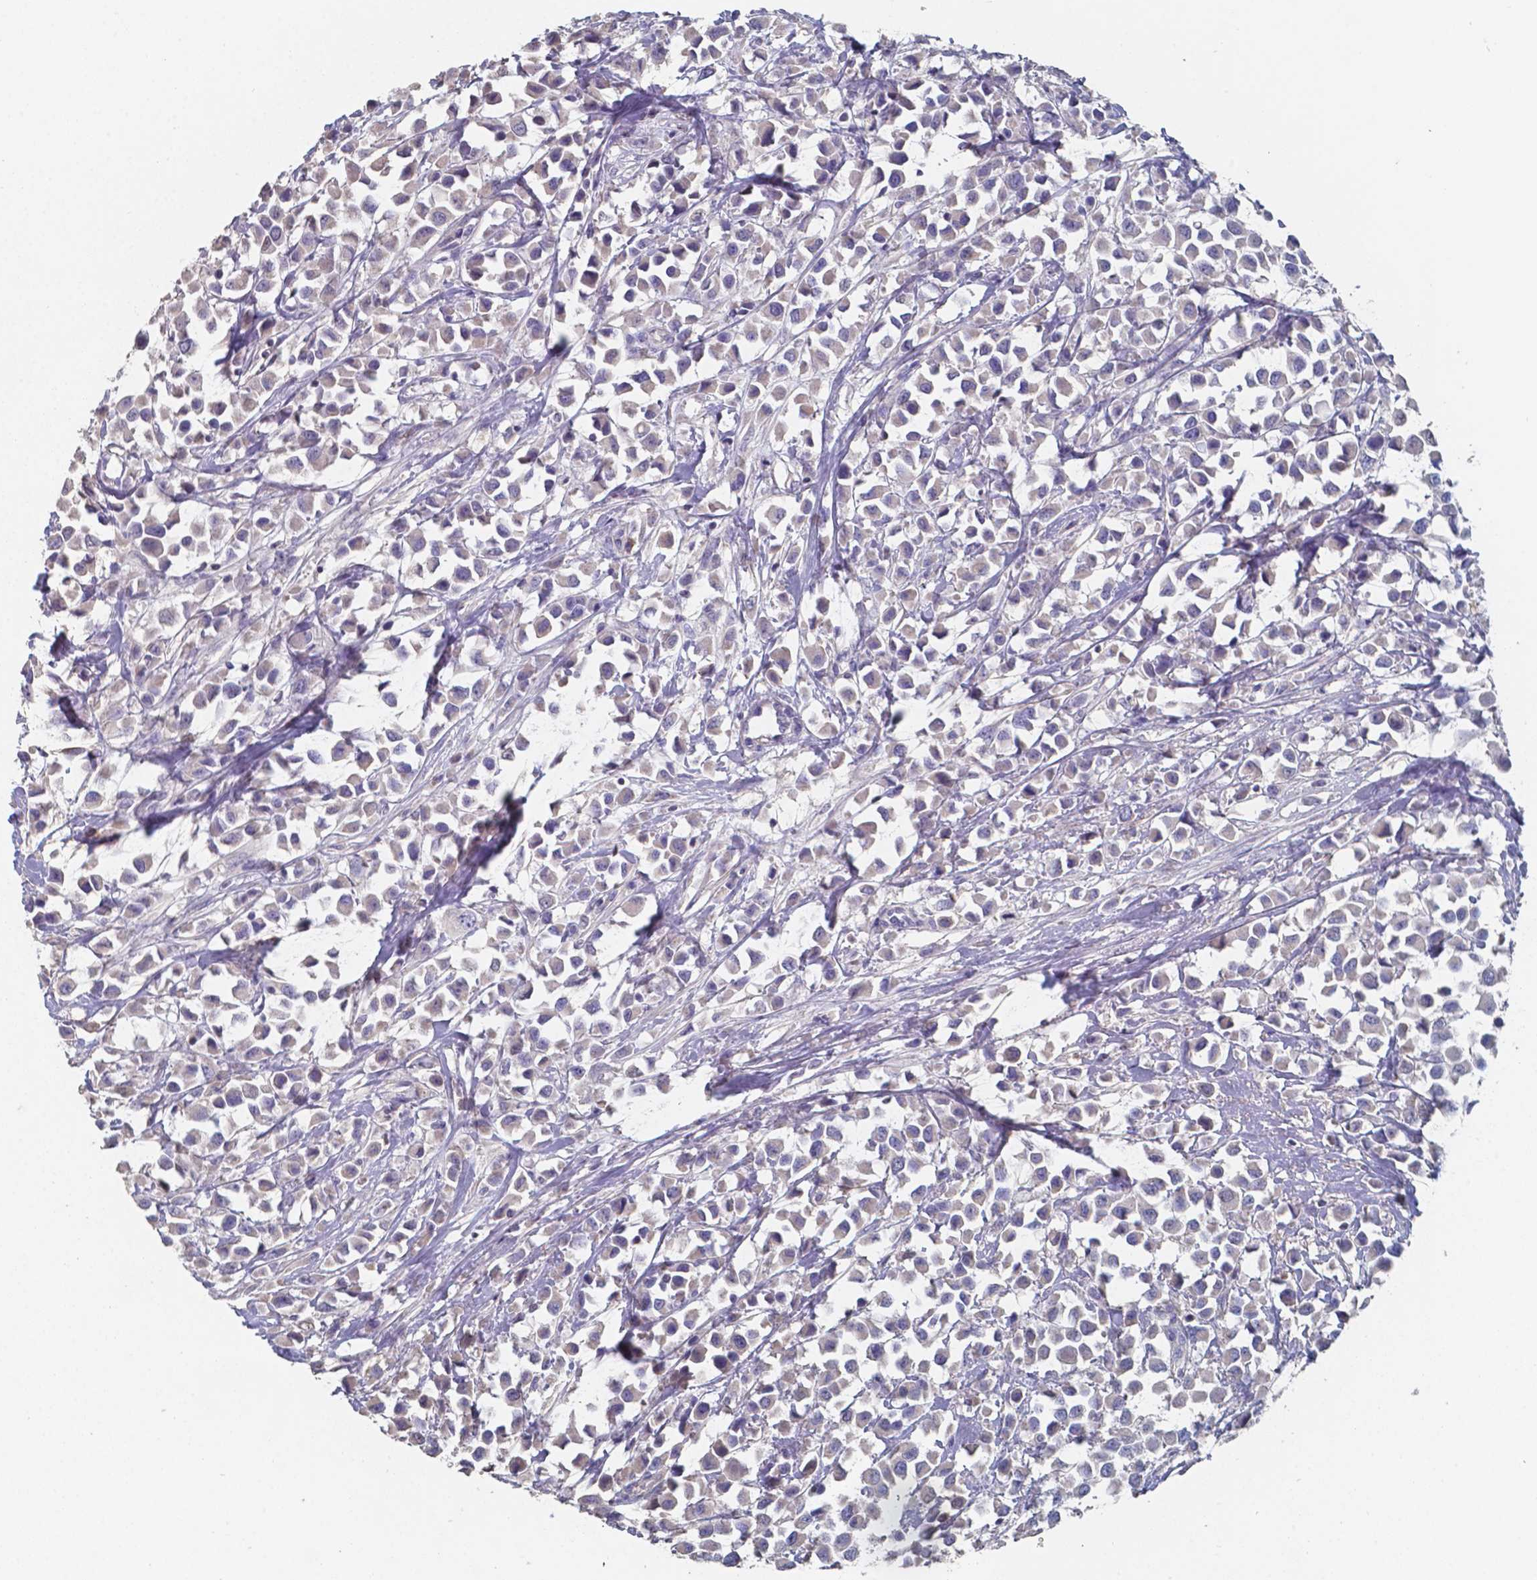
{"staining": {"intensity": "weak", "quantity": "<25%", "location": "cytoplasmic/membranous"}, "tissue": "breast cancer", "cell_type": "Tumor cells", "image_type": "cancer", "snomed": [{"axis": "morphology", "description": "Duct carcinoma"}, {"axis": "topography", "description": "Breast"}], "caption": "Photomicrograph shows no significant protein staining in tumor cells of breast cancer (infiltrating ductal carcinoma).", "gene": "FOXJ1", "patient": {"sex": "female", "age": 61}}